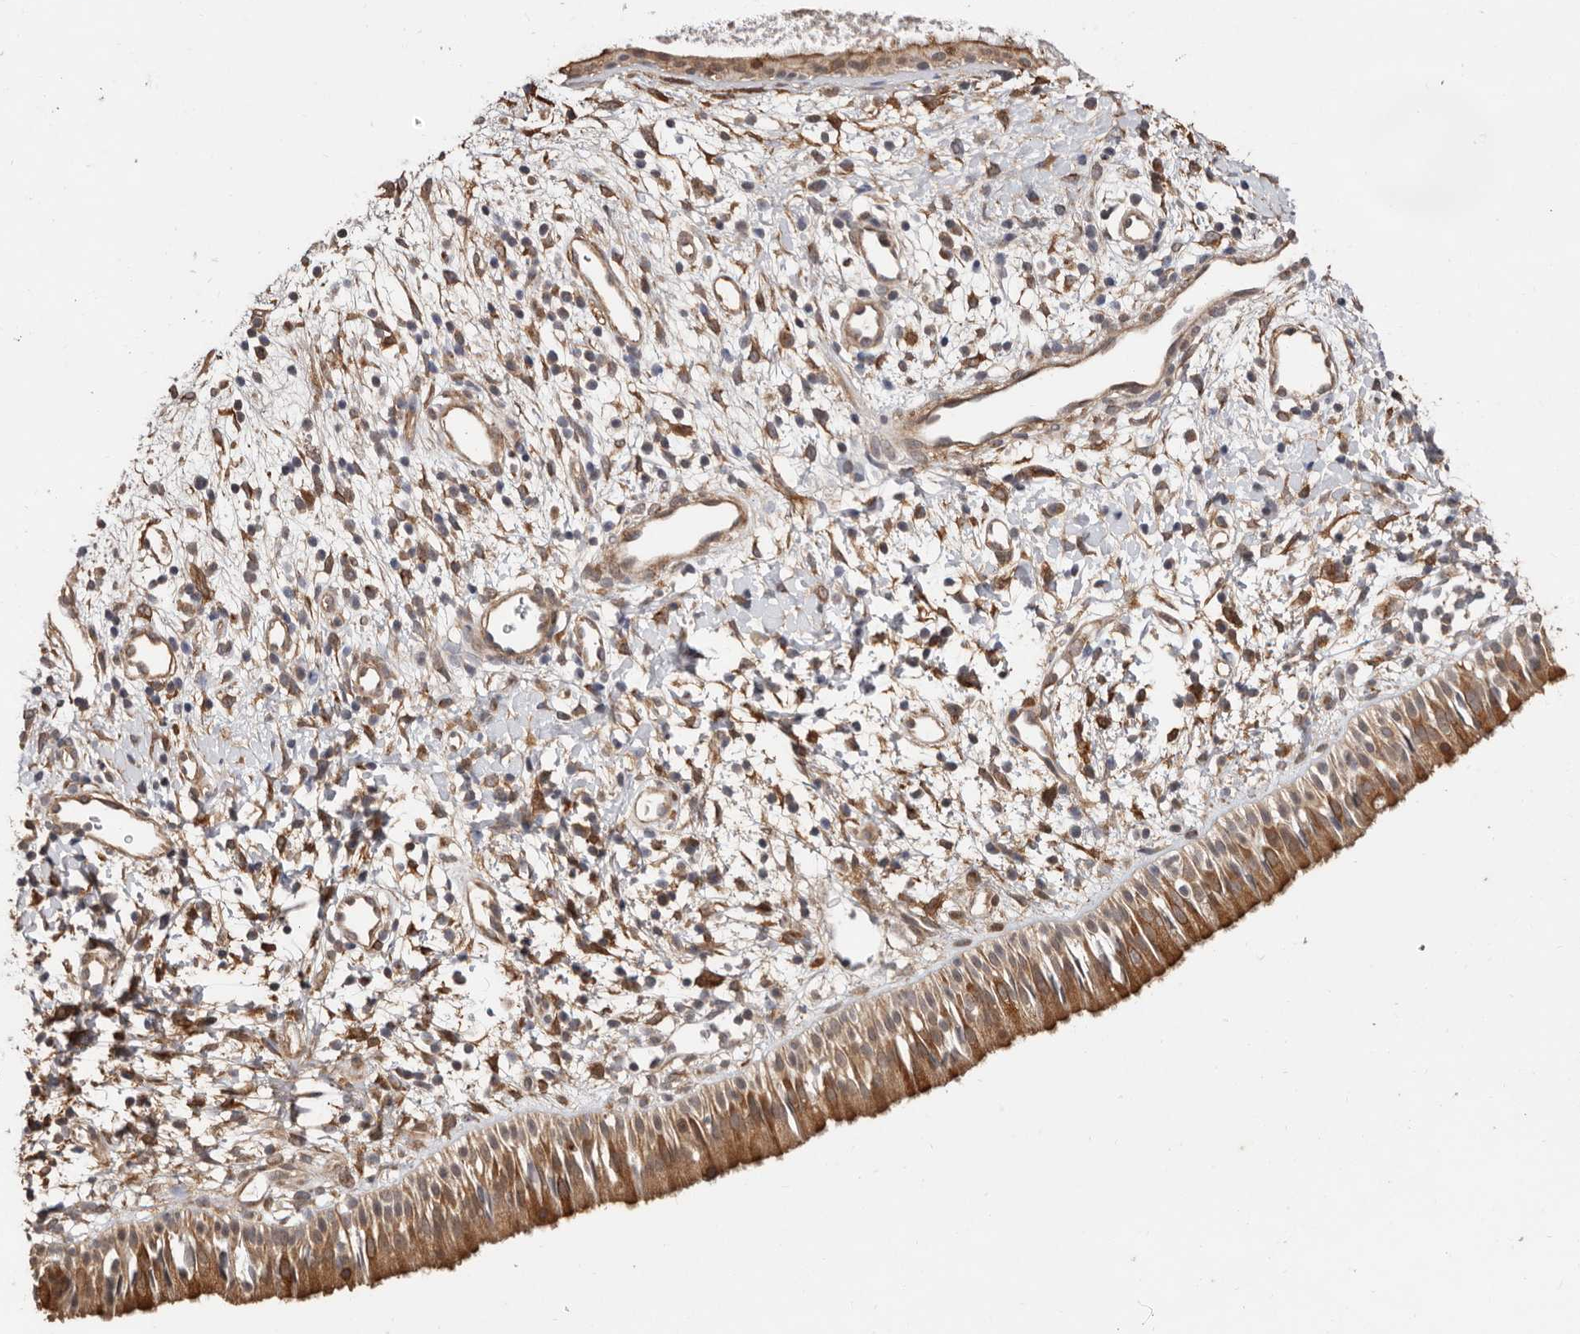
{"staining": {"intensity": "strong", "quantity": ">75%", "location": "cytoplasmic/membranous"}, "tissue": "nasopharynx", "cell_type": "Respiratory epithelial cells", "image_type": "normal", "snomed": [{"axis": "morphology", "description": "Normal tissue, NOS"}, {"axis": "topography", "description": "Nasopharynx"}], "caption": "Nasopharynx stained with DAB immunohistochemistry demonstrates high levels of strong cytoplasmic/membranous expression in approximately >75% of respiratory epithelial cells. Nuclei are stained in blue.", "gene": "RSPO2", "patient": {"sex": "male", "age": 22}}